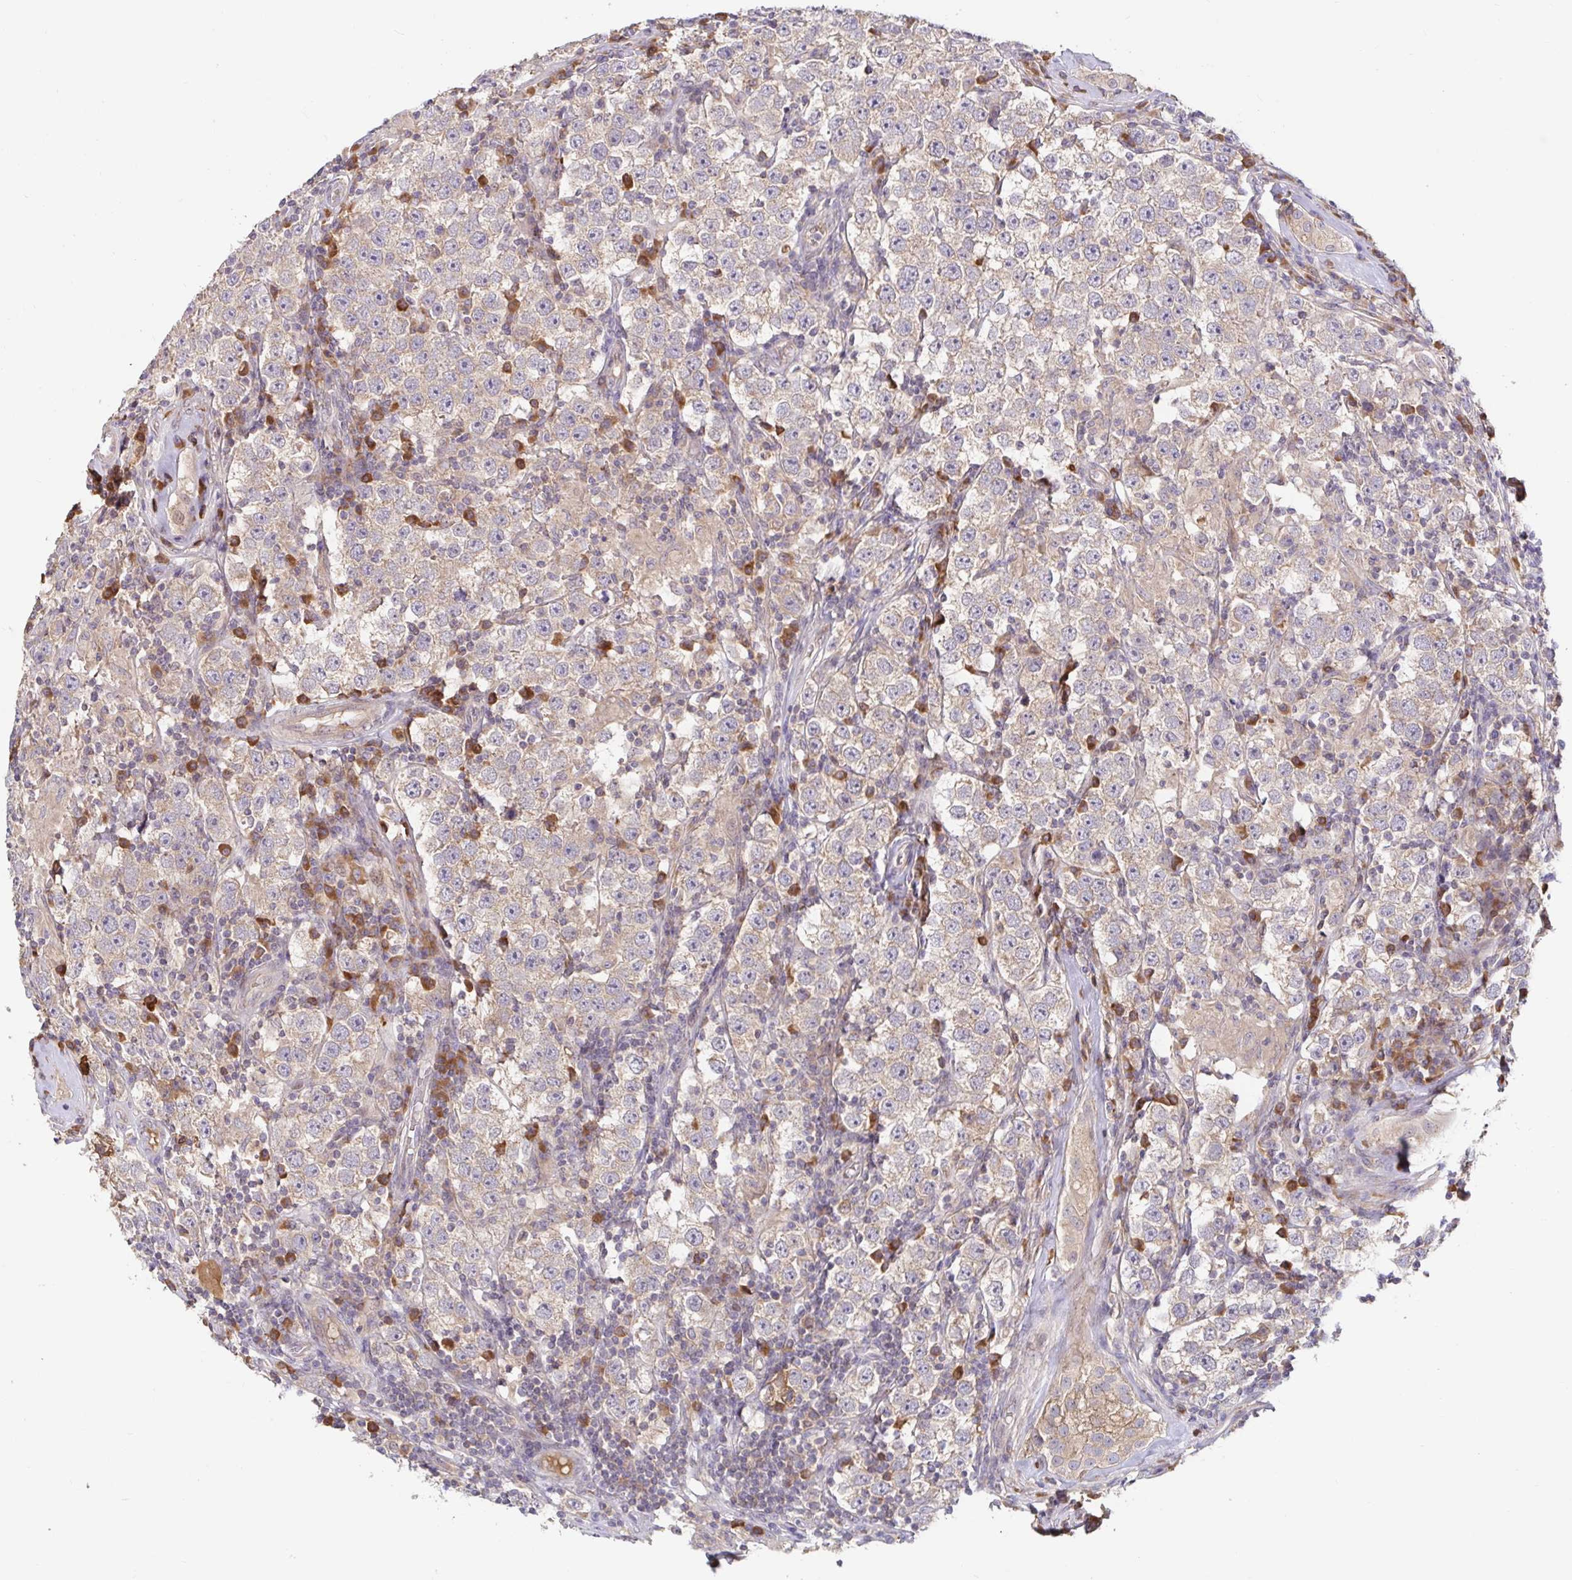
{"staining": {"intensity": "weak", "quantity": ">75%", "location": "cytoplasmic/membranous"}, "tissue": "urothelial cancer", "cell_type": "Tumor cells", "image_type": "cancer", "snomed": [{"axis": "morphology", "description": "Normal tissue, NOS"}, {"axis": "morphology", "description": "Urothelial carcinoma, High grade"}, {"axis": "morphology", "description": "Seminoma, NOS"}, {"axis": "morphology", "description": "Carcinoma, Embryonal, NOS"}, {"axis": "topography", "description": "Urinary bladder"}, {"axis": "topography", "description": "Testis"}], "caption": "IHC photomicrograph of neoplastic tissue: human urothelial carcinoma (high-grade) stained using immunohistochemistry shows low levels of weak protein expression localized specifically in the cytoplasmic/membranous of tumor cells, appearing as a cytoplasmic/membranous brown color.", "gene": "LARP1", "patient": {"sex": "male", "age": 41}}